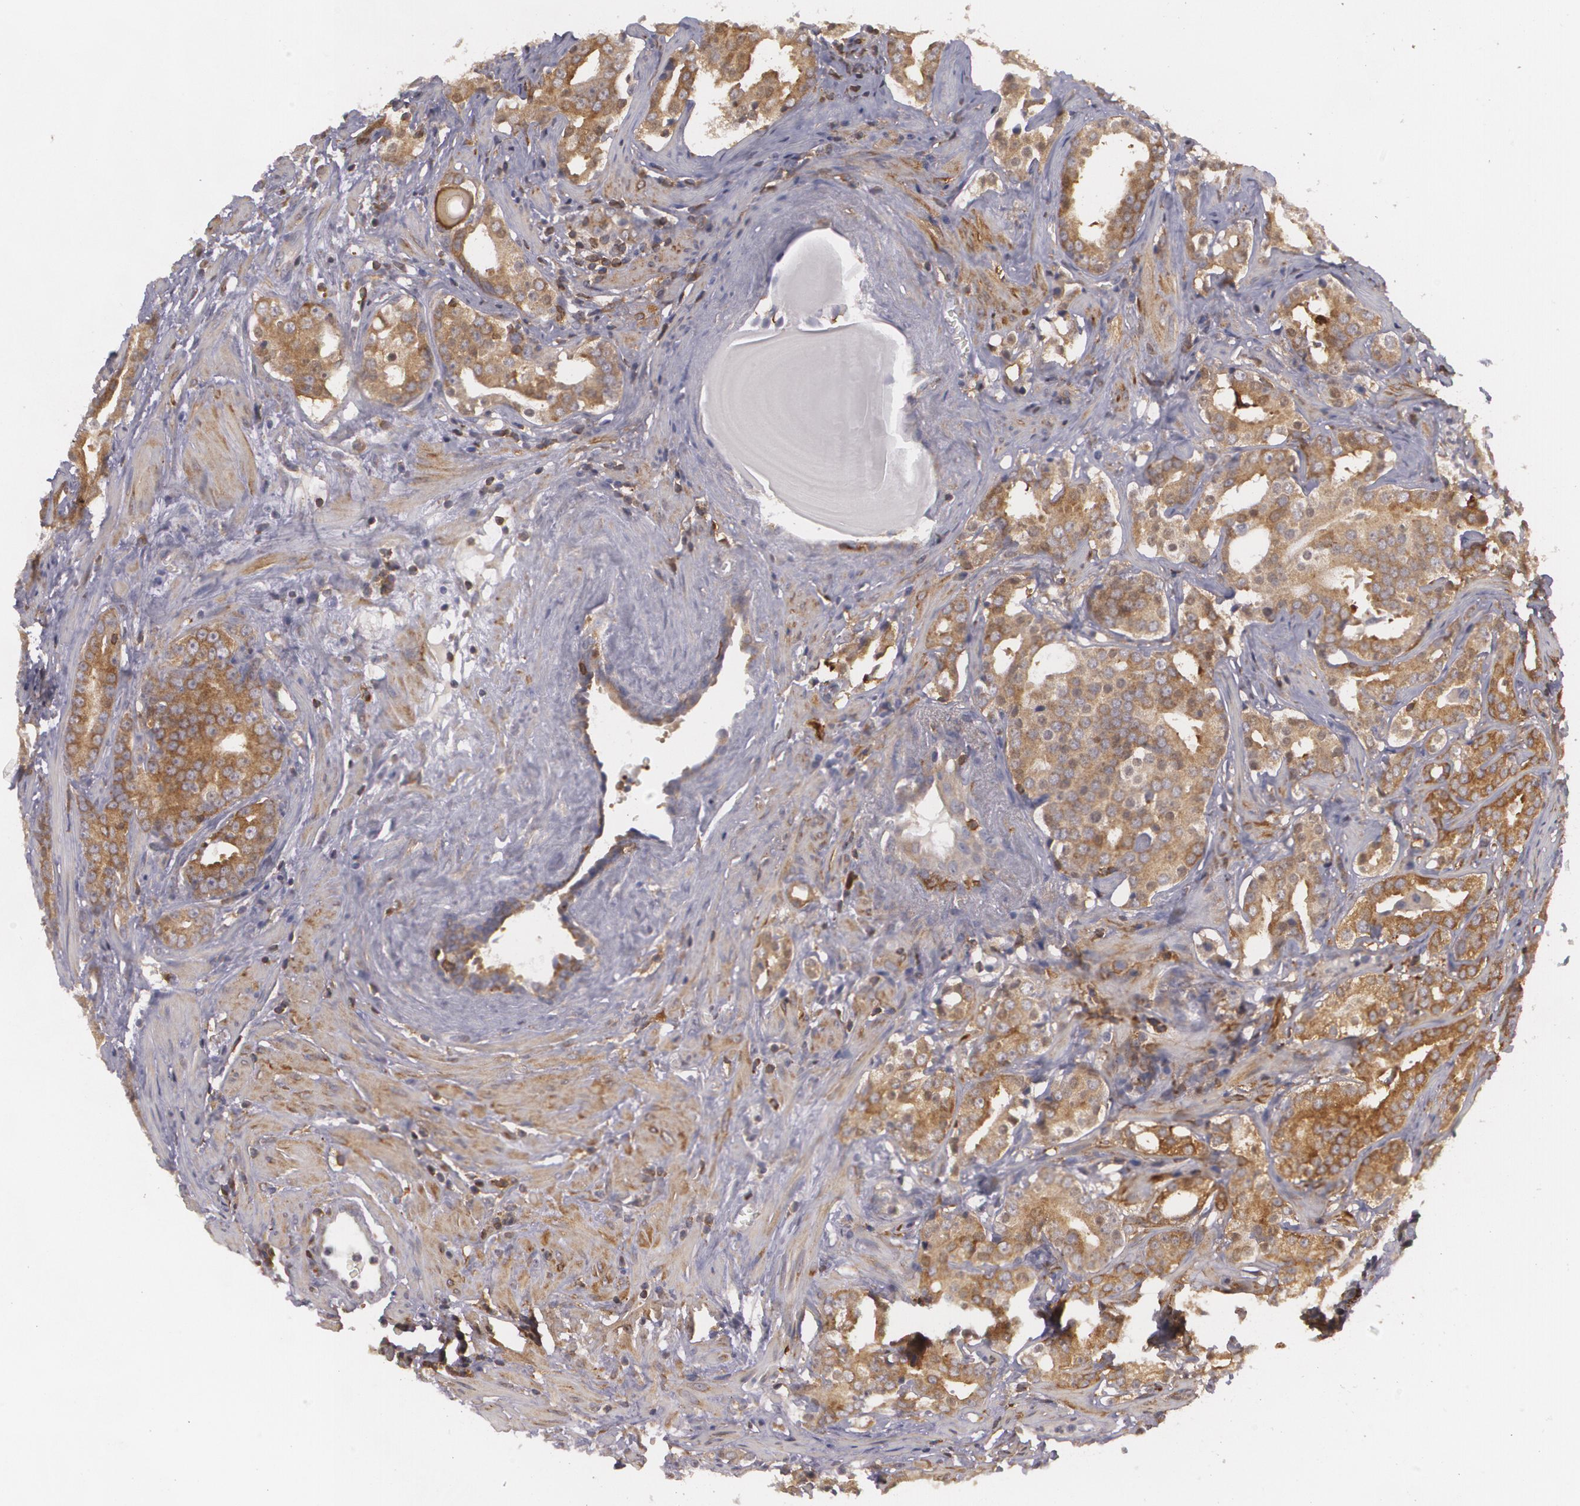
{"staining": {"intensity": "moderate", "quantity": ">75%", "location": "cytoplasmic/membranous"}, "tissue": "prostate cancer", "cell_type": "Tumor cells", "image_type": "cancer", "snomed": [{"axis": "morphology", "description": "Adenocarcinoma, Low grade"}, {"axis": "topography", "description": "Prostate"}], "caption": "An image of human low-grade adenocarcinoma (prostate) stained for a protein shows moderate cytoplasmic/membranous brown staining in tumor cells.", "gene": "BIN1", "patient": {"sex": "male", "age": 59}}